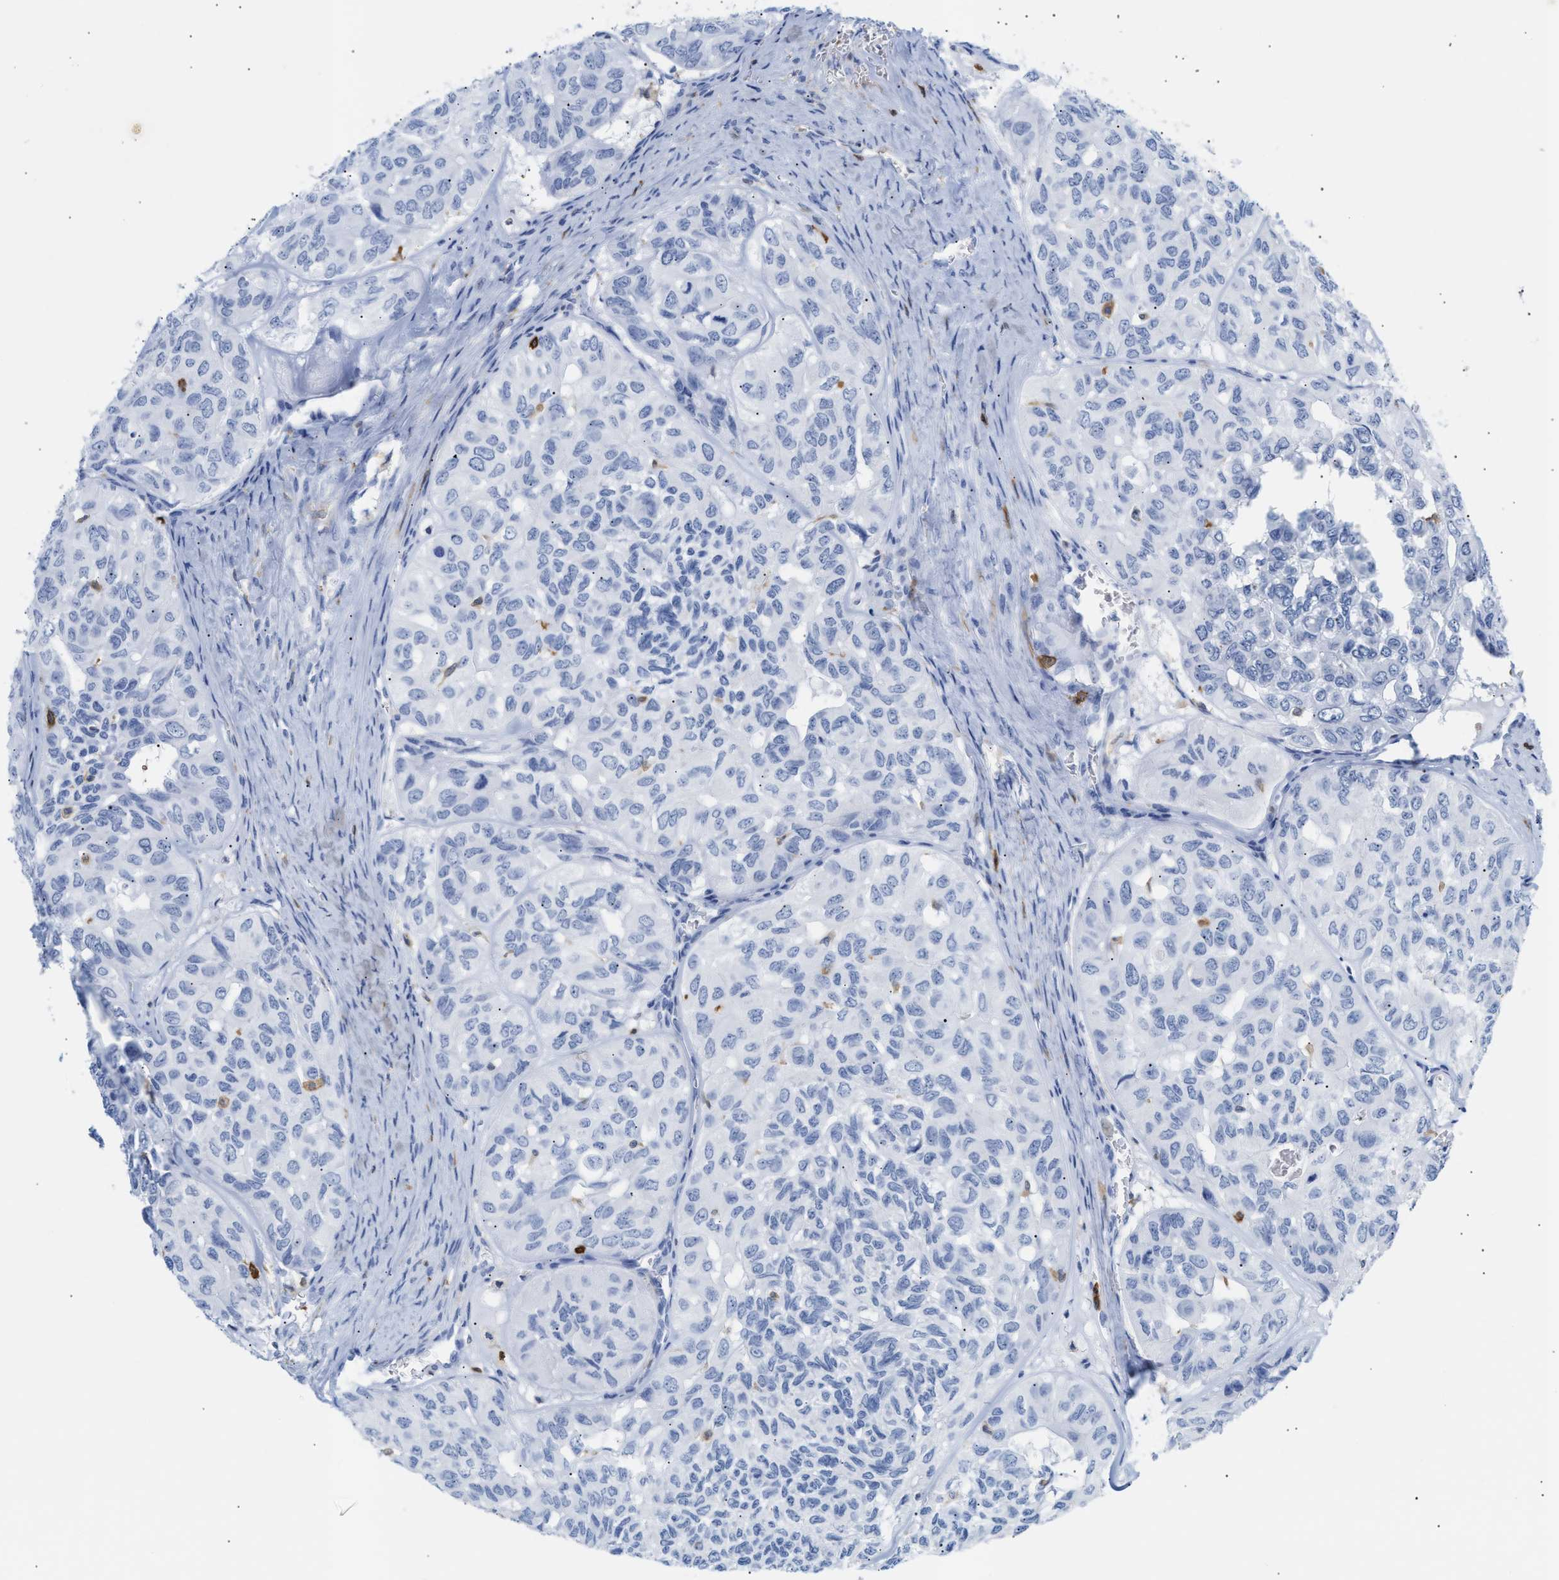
{"staining": {"intensity": "negative", "quantity": "none", "location": "none"}, "tissue": "head and neck cancer", "cell_type": "Tumor cells", "image_type": "cancer", "snomed": [{"axis": "morphology", "description": "Adenocarcinoma, NOS"}, {"axis": "topography", "description": "Salivary gland, NOS"}, {"axis": "topography", "description": "Head-Neck"}], "caption": "Tumor cells are negative for protein expression in human adenocarcinoma (head and neck).", "gene": "LCP1", "patient": {"sex": "female", "age": 76}}